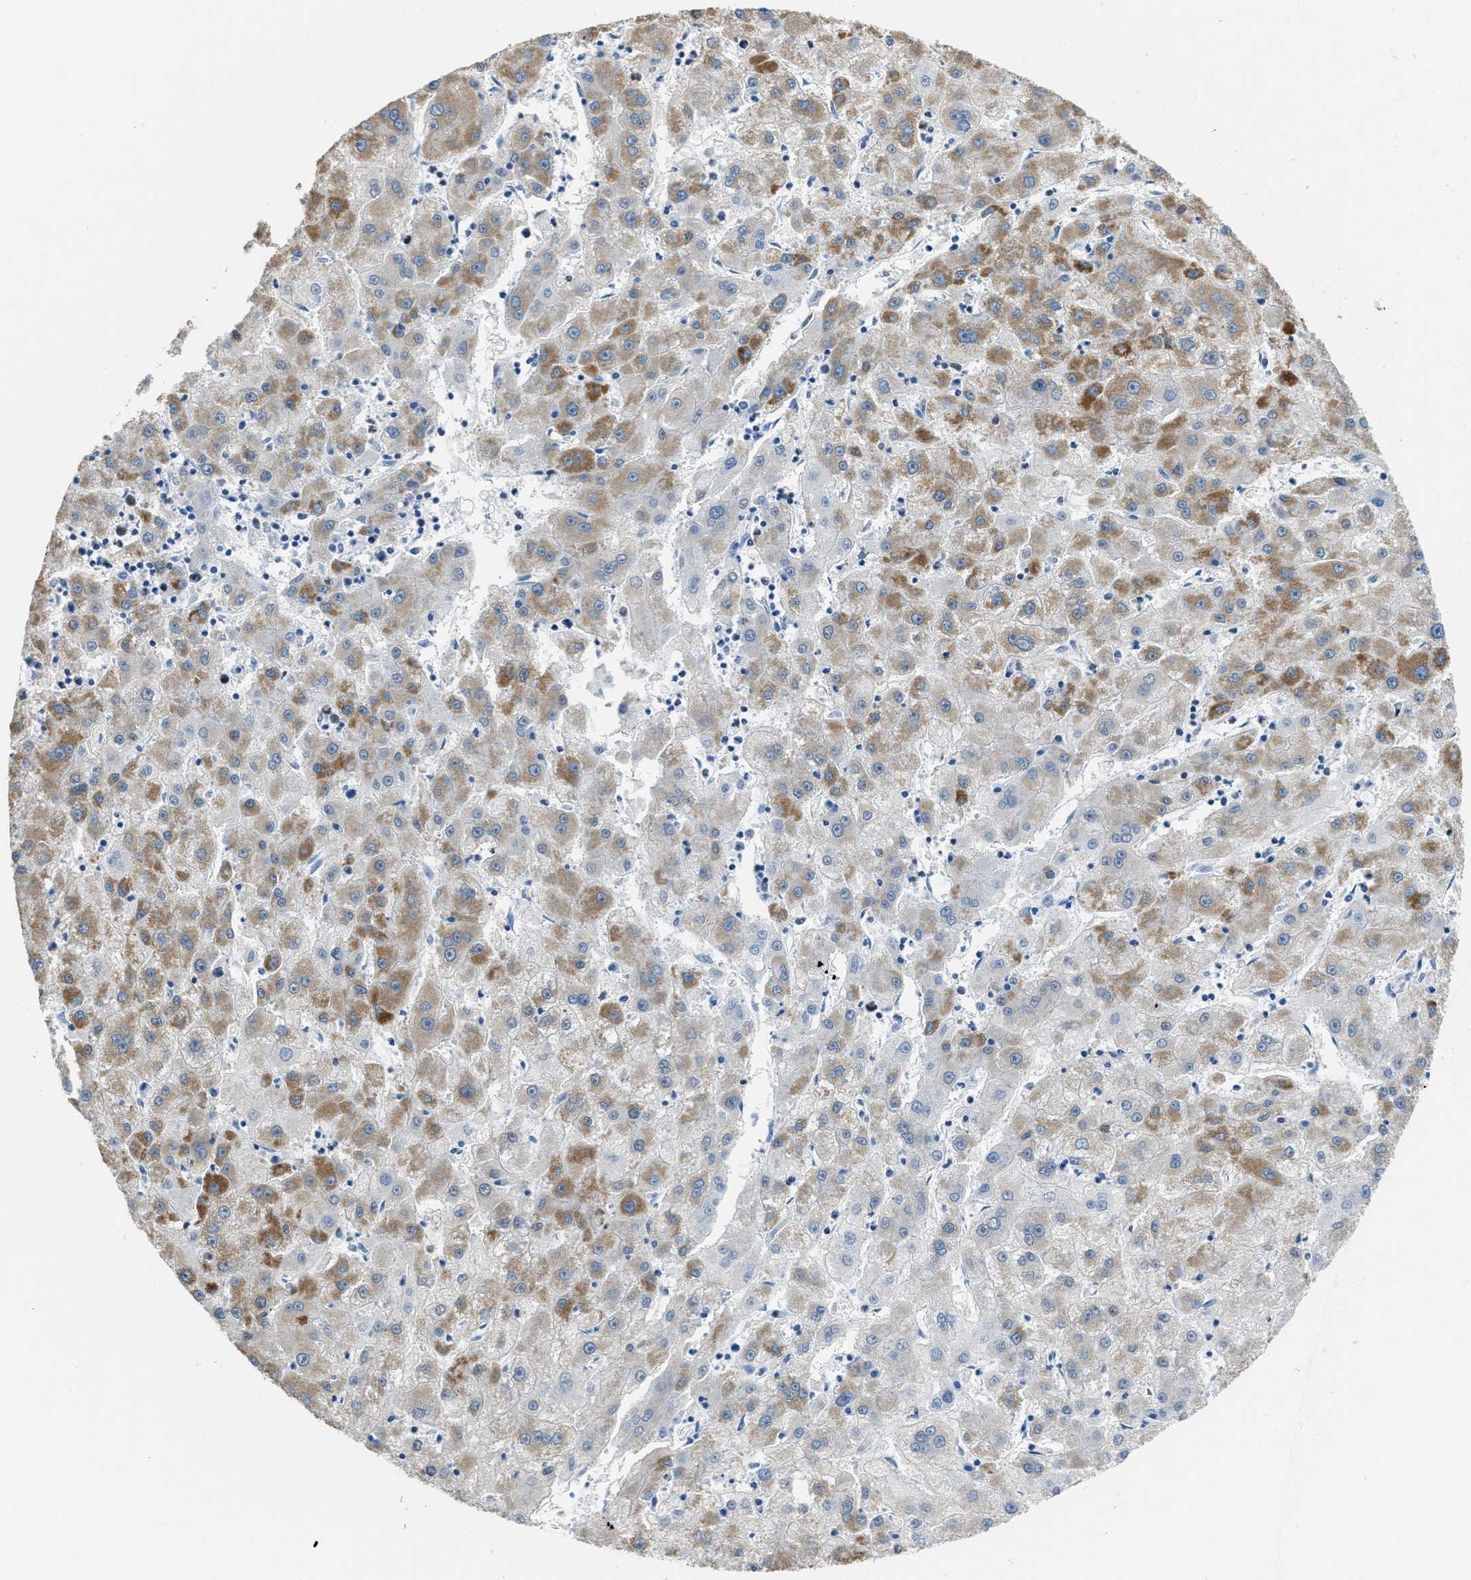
{"staining": {"intensity": "moderate", "quantity": "25%-75%", "location": "cytoplasmic/membranous"}, "tissue": "liver cancer", "cell_type": "Tumor cells", "image_type": "cancer", "snomed": [{"axis": "morphology", "description": "Carcinoma, Hepatocellular, NOS"}, {"axis": "topography", "description": "Liver"}], "caption": "Hepatocellular carcinoma (liver) tissue exhibits moderate cytoplasmic/membranous expression in approximately 25%-75% of tumor cells (brown staining indicates protein expression, while blue staining denotes nuclei).", "gene": "TOMM70", "patient": {"sex": "male", "age": 72}}